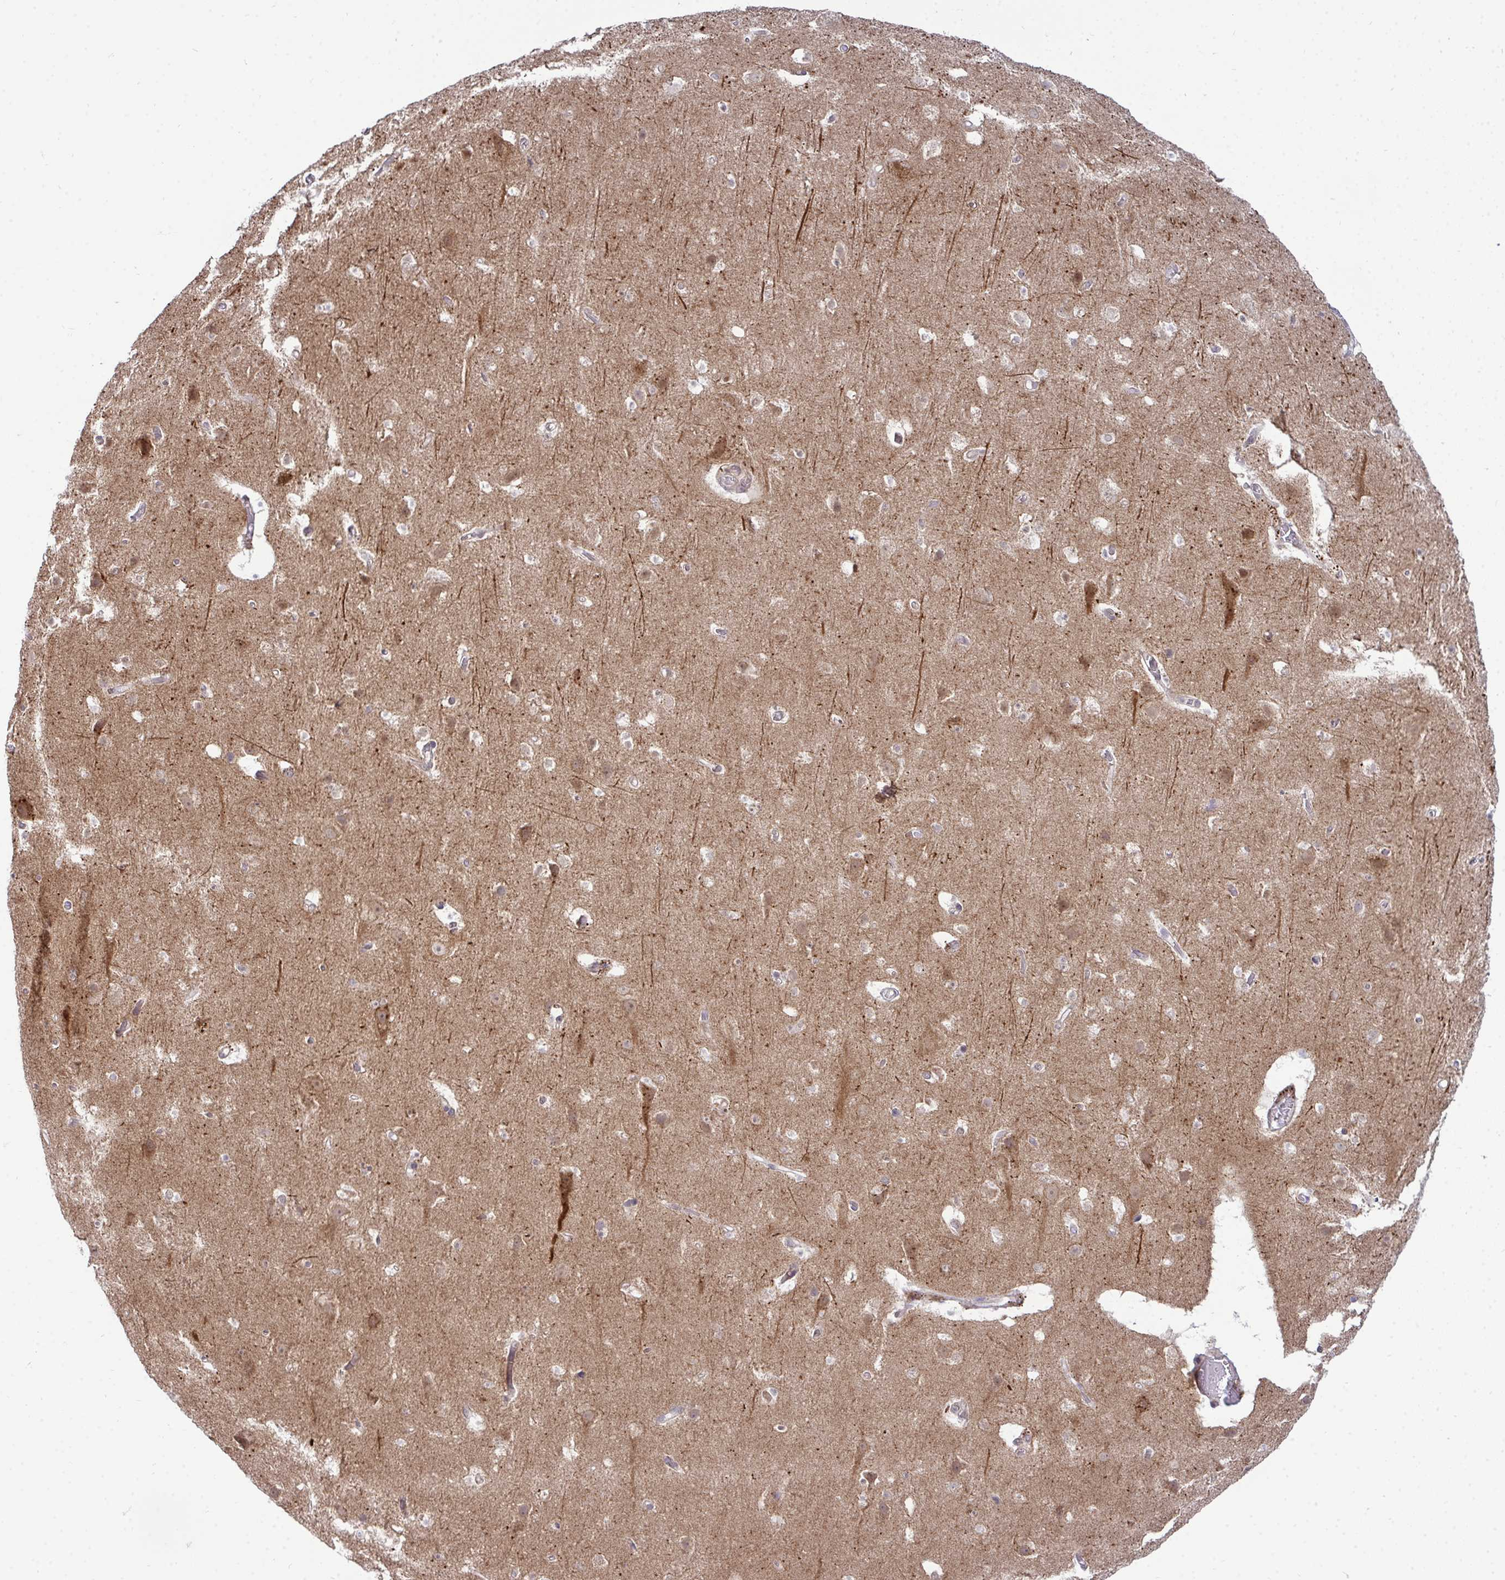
{"staining": {"intensity": "weak", "quantity": ">75%", "location": "cytoplasmic/membranous"}, "tissue": "cerebral cortex", "cell_type": "Endothelial cells", "image_type": "normal", "snomed": [{"axis": "morphology", "description": "Normal tissue, NOS"}, {"axis": "topography", "description": "Cerebral cortex"}], "caption": "Normal cerebral cortex reveals weak cytoplasmic/membranous staining in about >75% of endothelial cells (Stains: DAB in brown, nuclei in blue, Microscopy: brightfield microscopy at high magnification)..", "gene": "TRIM44", "patient": {"sex": "female", "age": 42}}